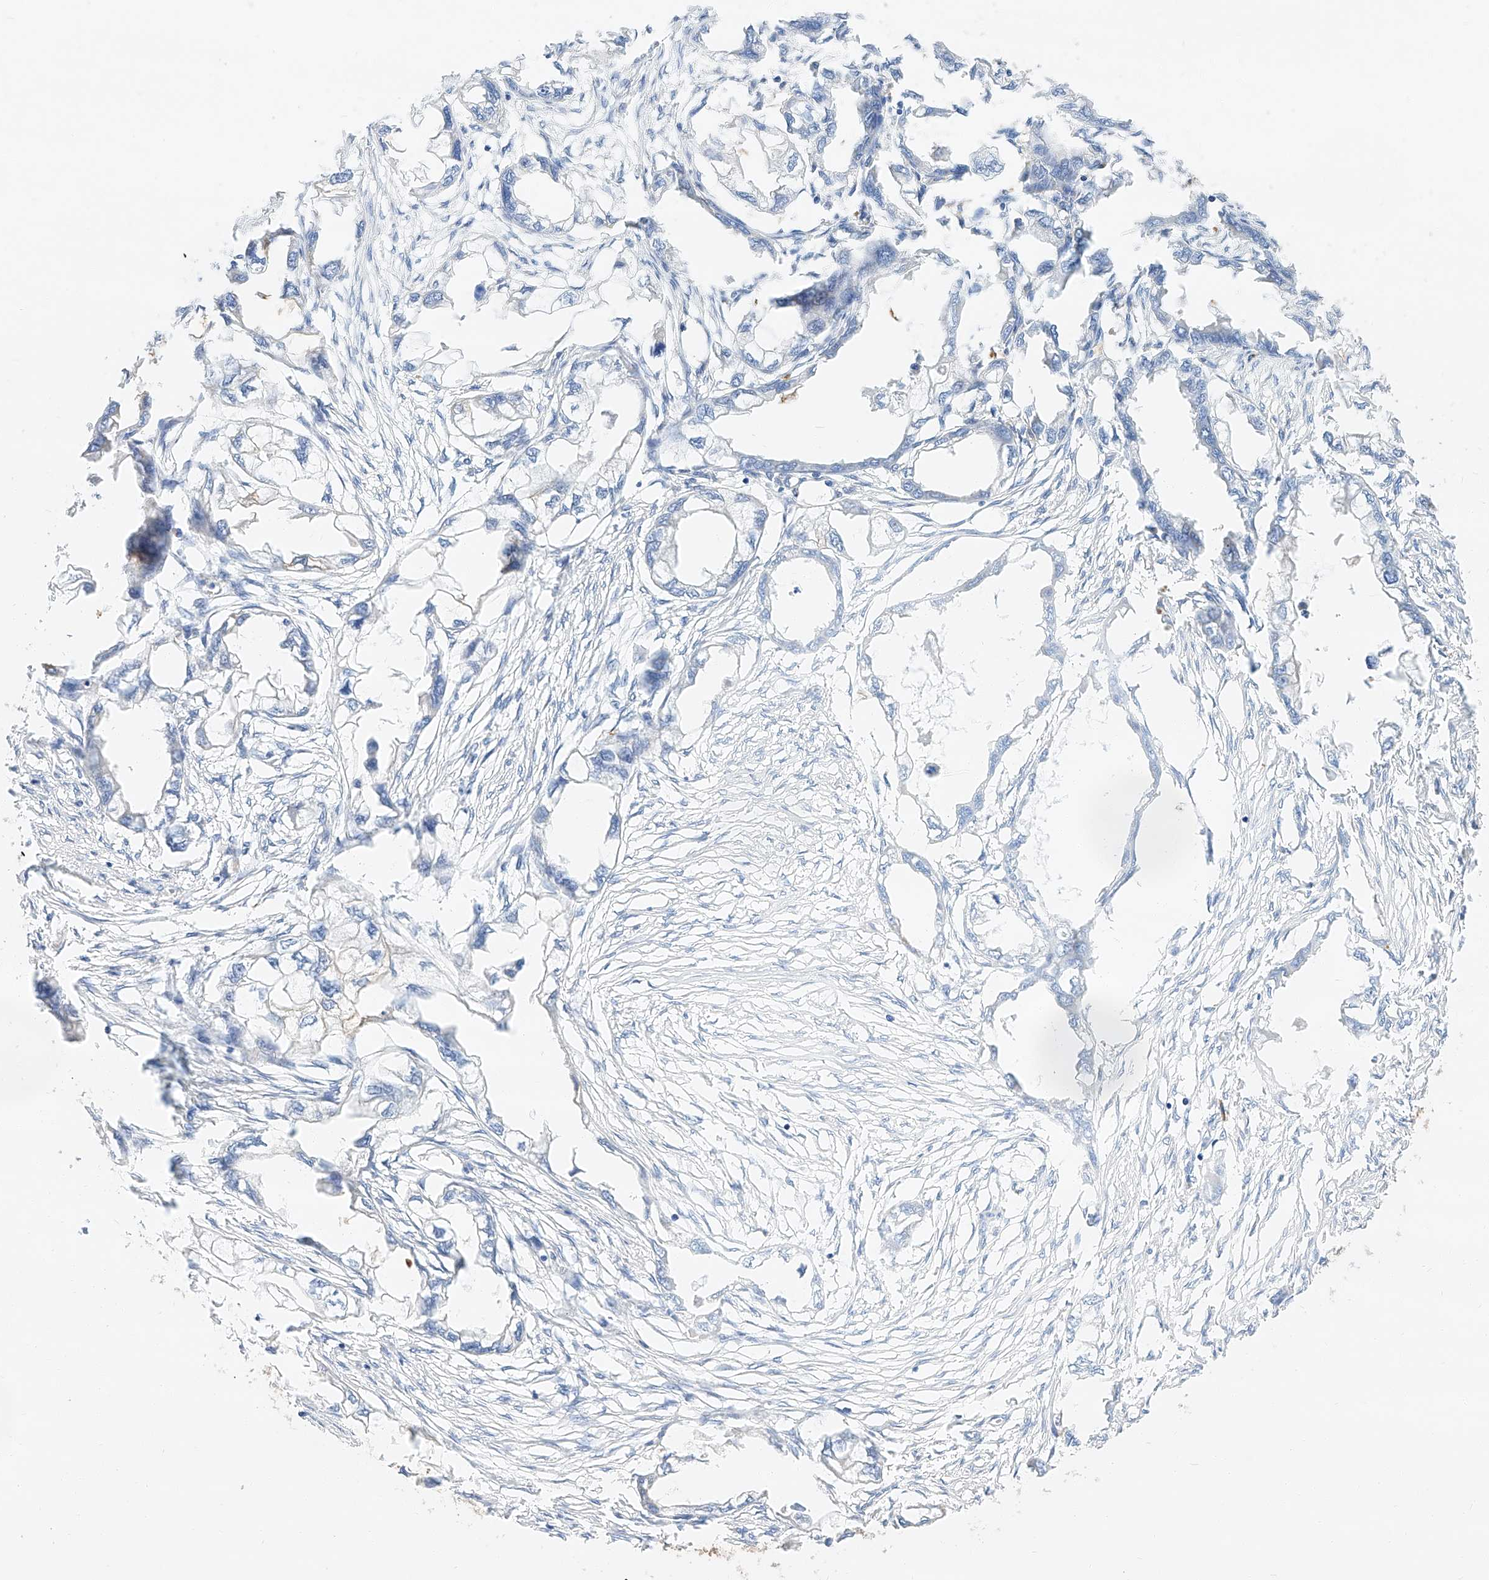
{"staining": {"intensity": "negative", "quantity": "none", "location": "none"}, "tissue": "endometrial cancer", "cell_type": "Tumor cells", "image_type": "cancer", "snomed": [{"axis": "morphology", "description": "Adenocarcinoma, NOS"}, {"axis": "morphology", "description": "Adenocarcinoma, metastatic, NOS"}, {"axis": "topography", "description": "Adipose tissue"}, {"axis": "topography", "description": "Endometrium"}], "caption": "DAB immunohistochemical staining of human endometrial metastatic adenocarcinoma exhibits no significant positivity in tumor cells.", "gene": "GLMN", "patient": {"sex": "female", "age": 67}}